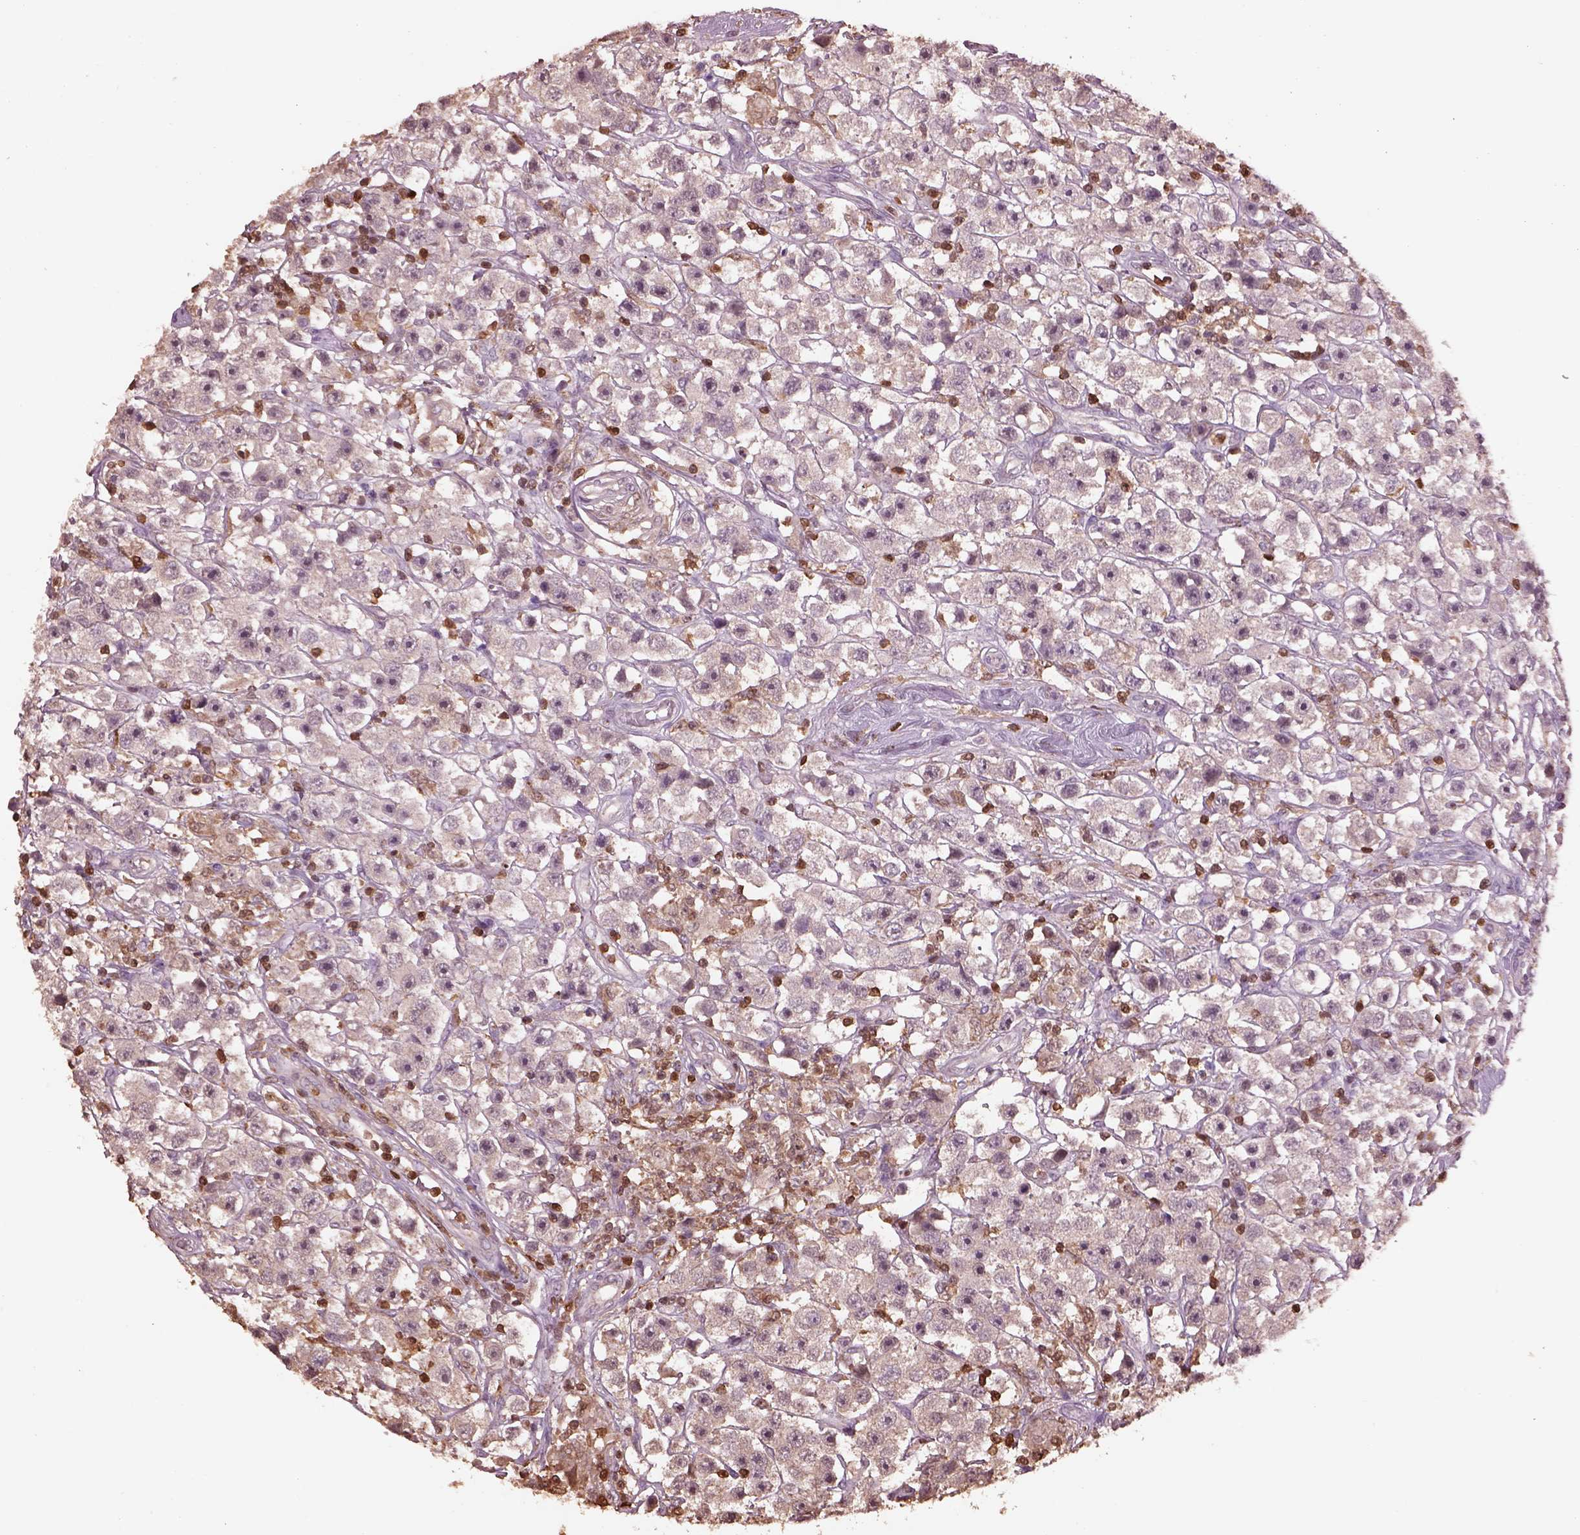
{"staining": {"intensity": "weak", "quantity": ">75%", "location": "cytoplasmic/membranous"}, "tissue": "testis cancer", "cell_type": "Tumor cells", "image_type": "cancer", "snomed": [{"axis": "morphology", "description": "Seminoma, NOS"}, {"axis": "topography", "description": "Testis"}], "caption": "Protein analysis of testis cancer (seminoma) tissue displays weak cytoplasmic/membranous positivity in approximately >75% of tumor cells.", "gene": "IL31RA", "patient": {"sex": "male", "age": 45}}